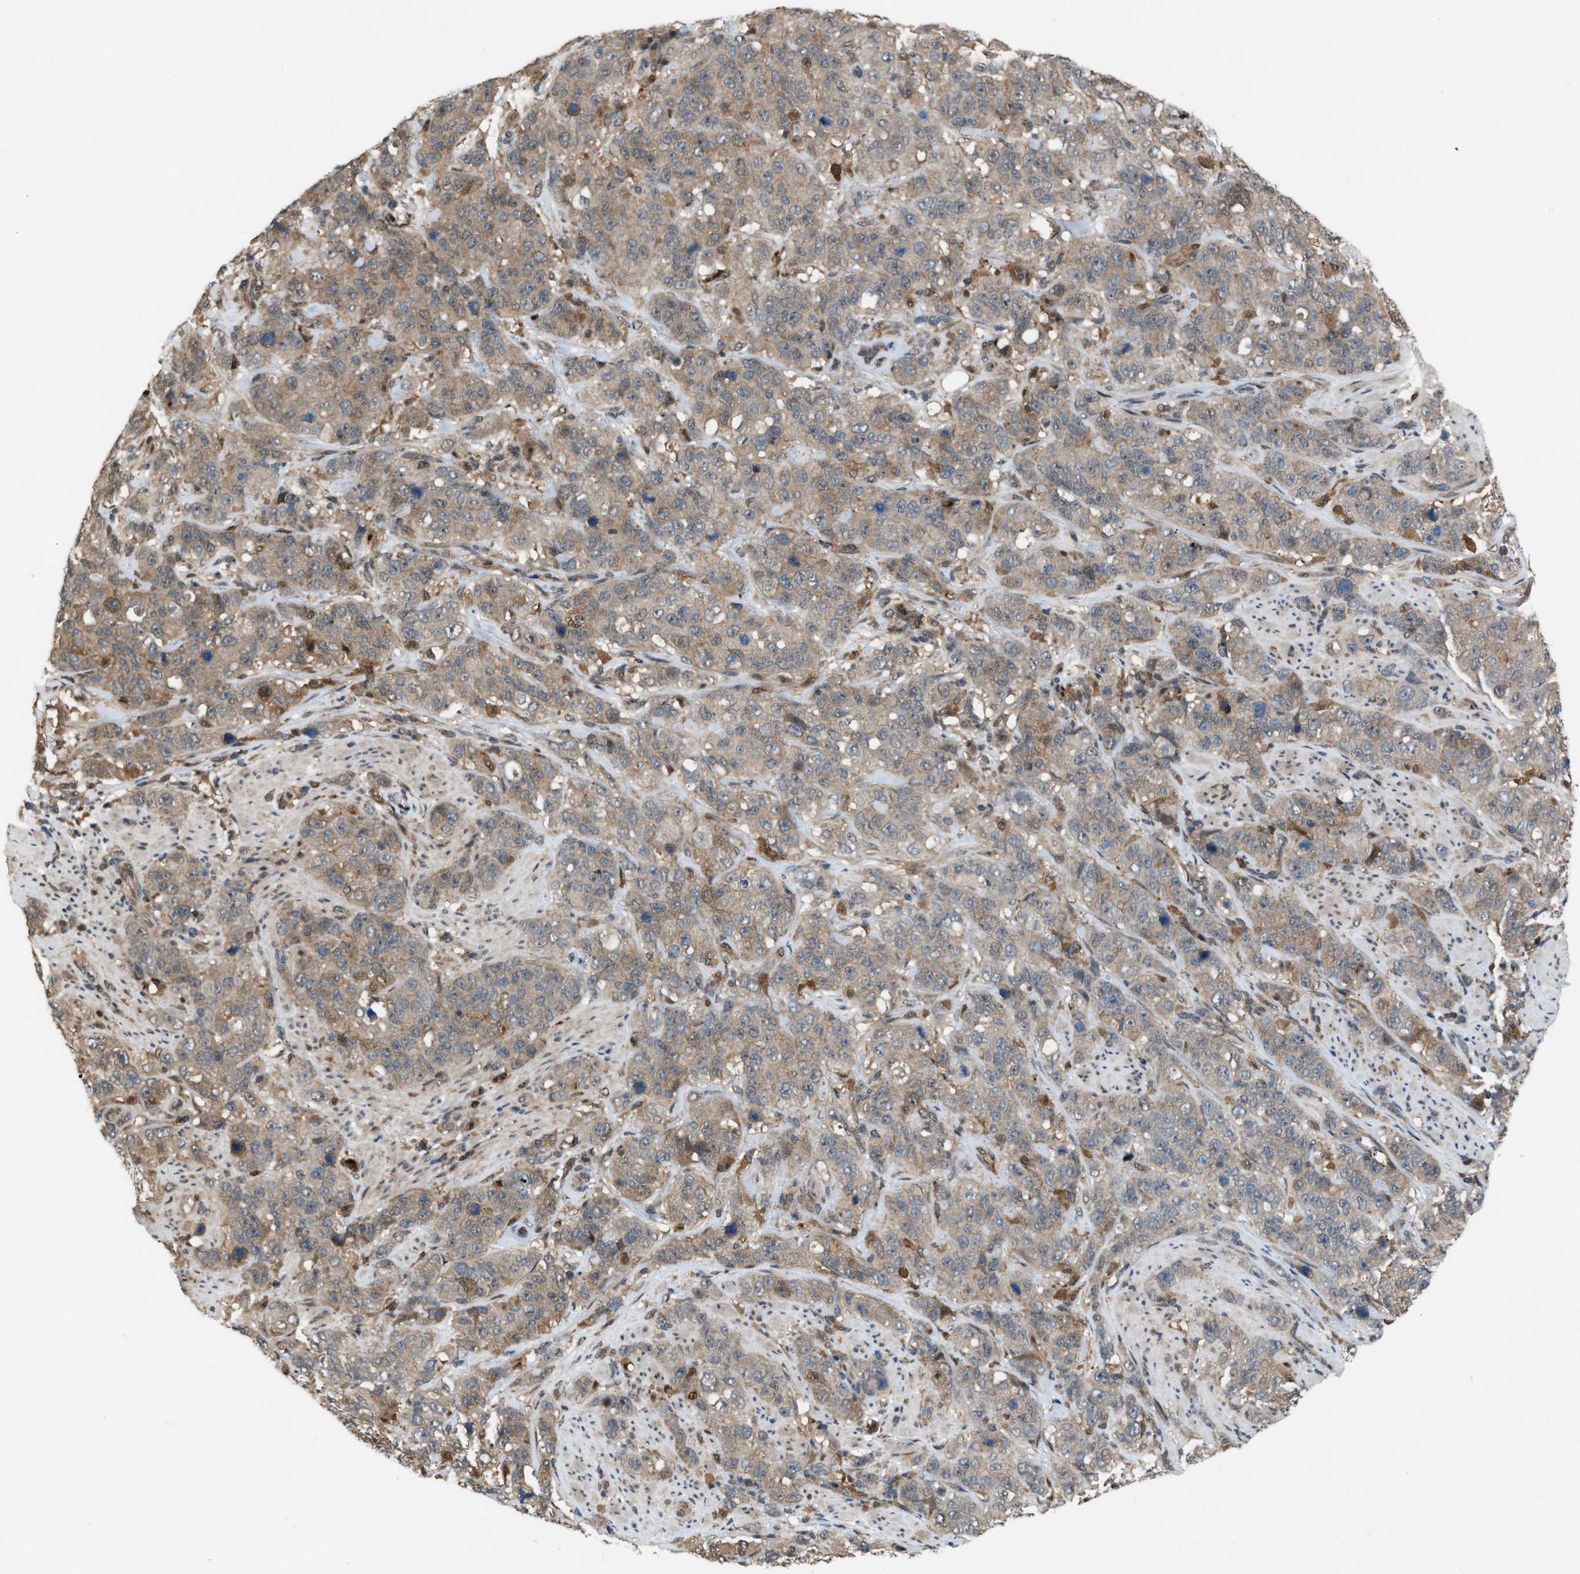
{"staining": {"intensity": "weak", "quantity": ">75%", "location": "cytoplasmic/membranous"}, "tissue": "stomach cancer", "cell_type": "Tumor cells", "image_type": "cancer", "snomed": [{"axis": "morphology", "description": "Adenocarcinoma, NOS"}, {"axis": "topography", "description": "Stomach"}], "caption": "Weak cytoplasmic/membranous expression for a protein is present in approximately >75% of tumor cells of stomach cancer (adenocarcinoma) using IHC.", "gene": "RFFL", "patient": {"sex": "male", "age": 48}}